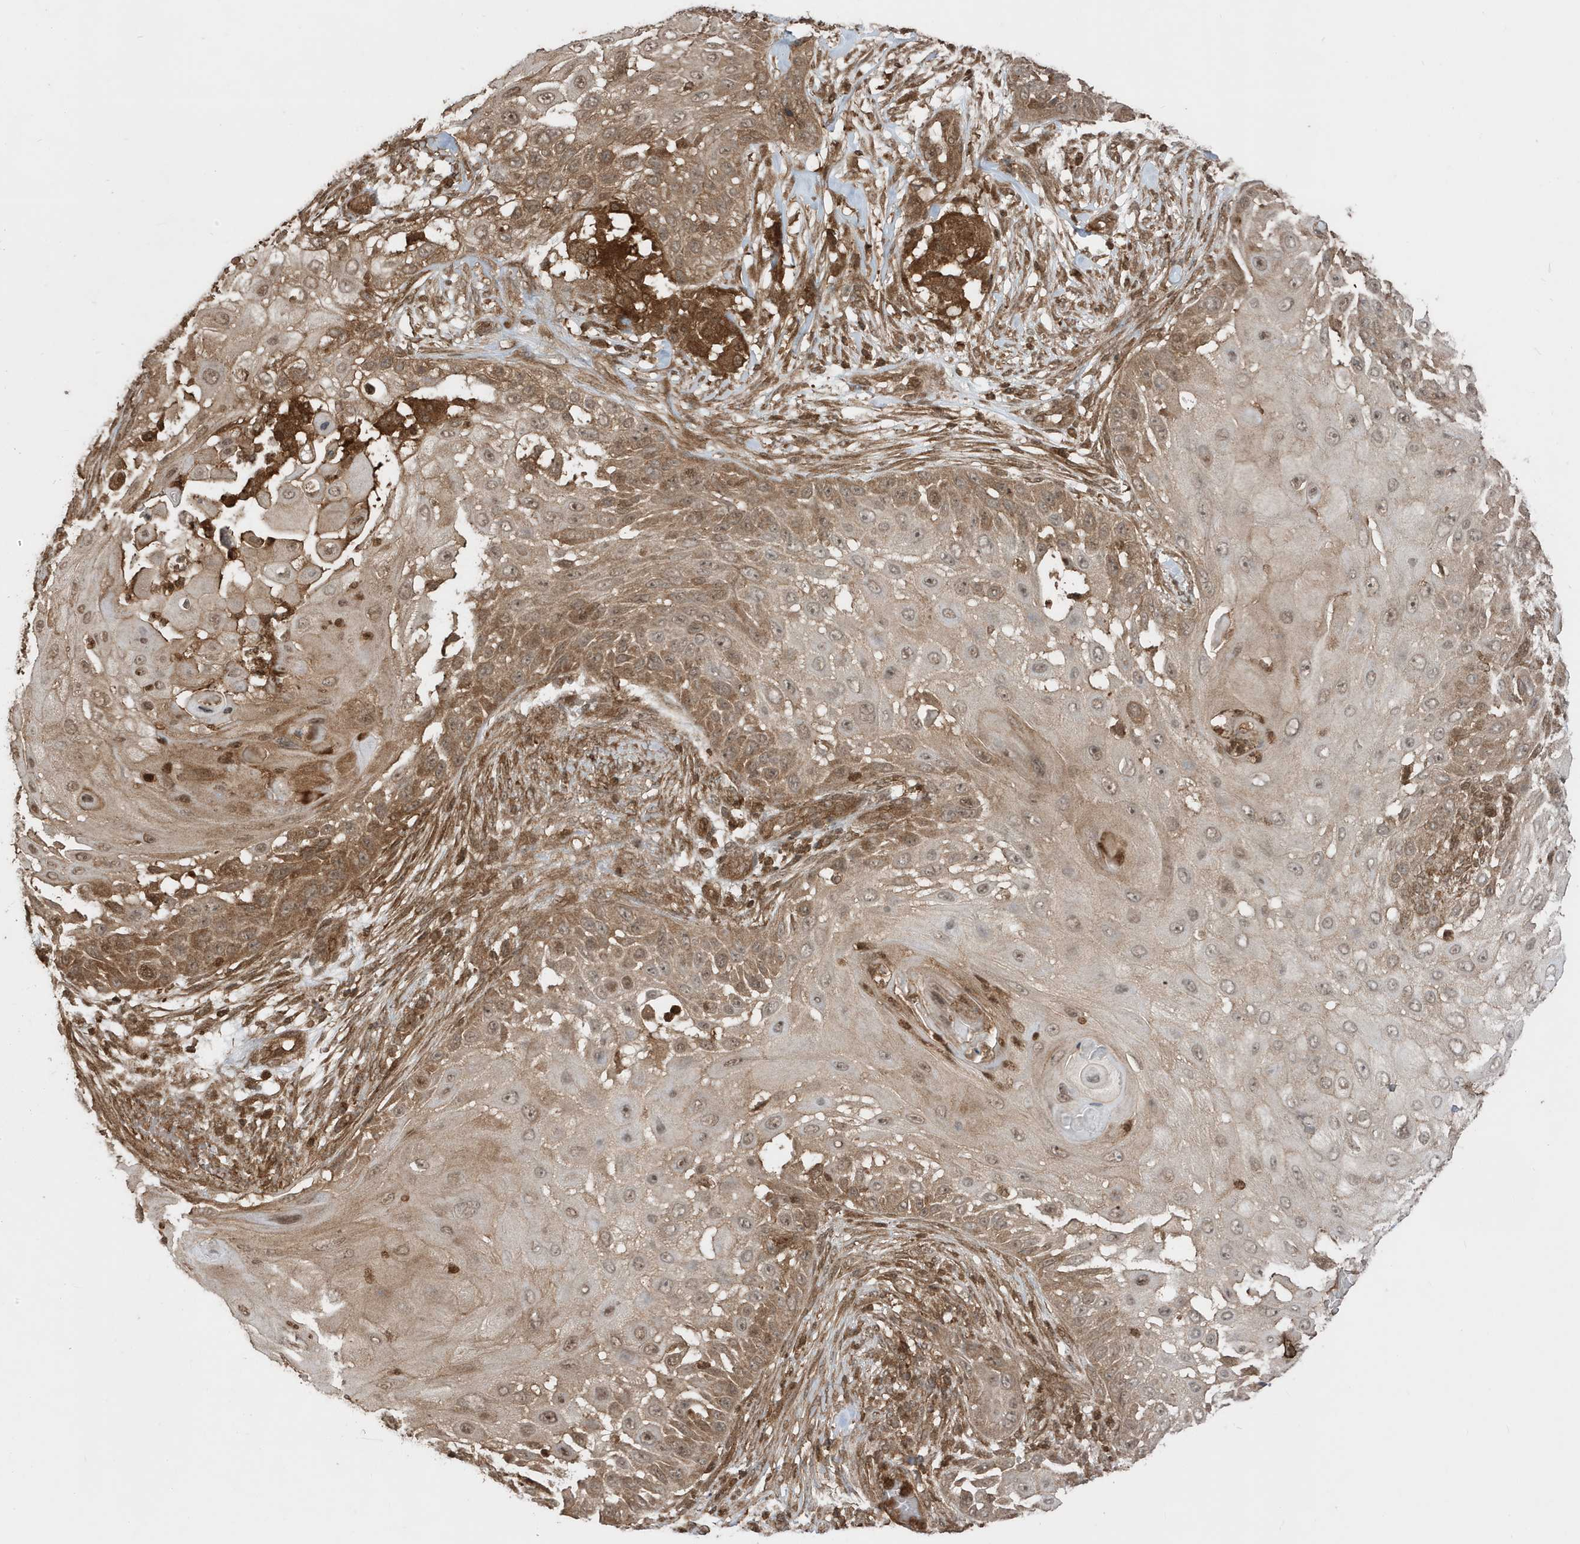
{"staining": {"intensity": "moderate", "quantity": ">75%", "location": "cytoplasmic/membranous"}, "tissue": "skin cancer", "cell_type": "Tumor cells", "image_type": "cancer", "snomed": [{"axis": "morphology", "description": "Squamous cell carcinoma, NOS"}, {"axis": "topography", "description": "Skin"}], "caption": "High-magnification brightfield microscopy of skin cancer (squamous cell carcinoma) stained with DAB (brown) and counterstained with hematoxylin (blue). tumor cells exhibit moderate cytoplasmic/membranous positivity is present in approximately>75% of cells.", "gene": "ASAP1", "patient": {"sex": "female", "age": 44}}